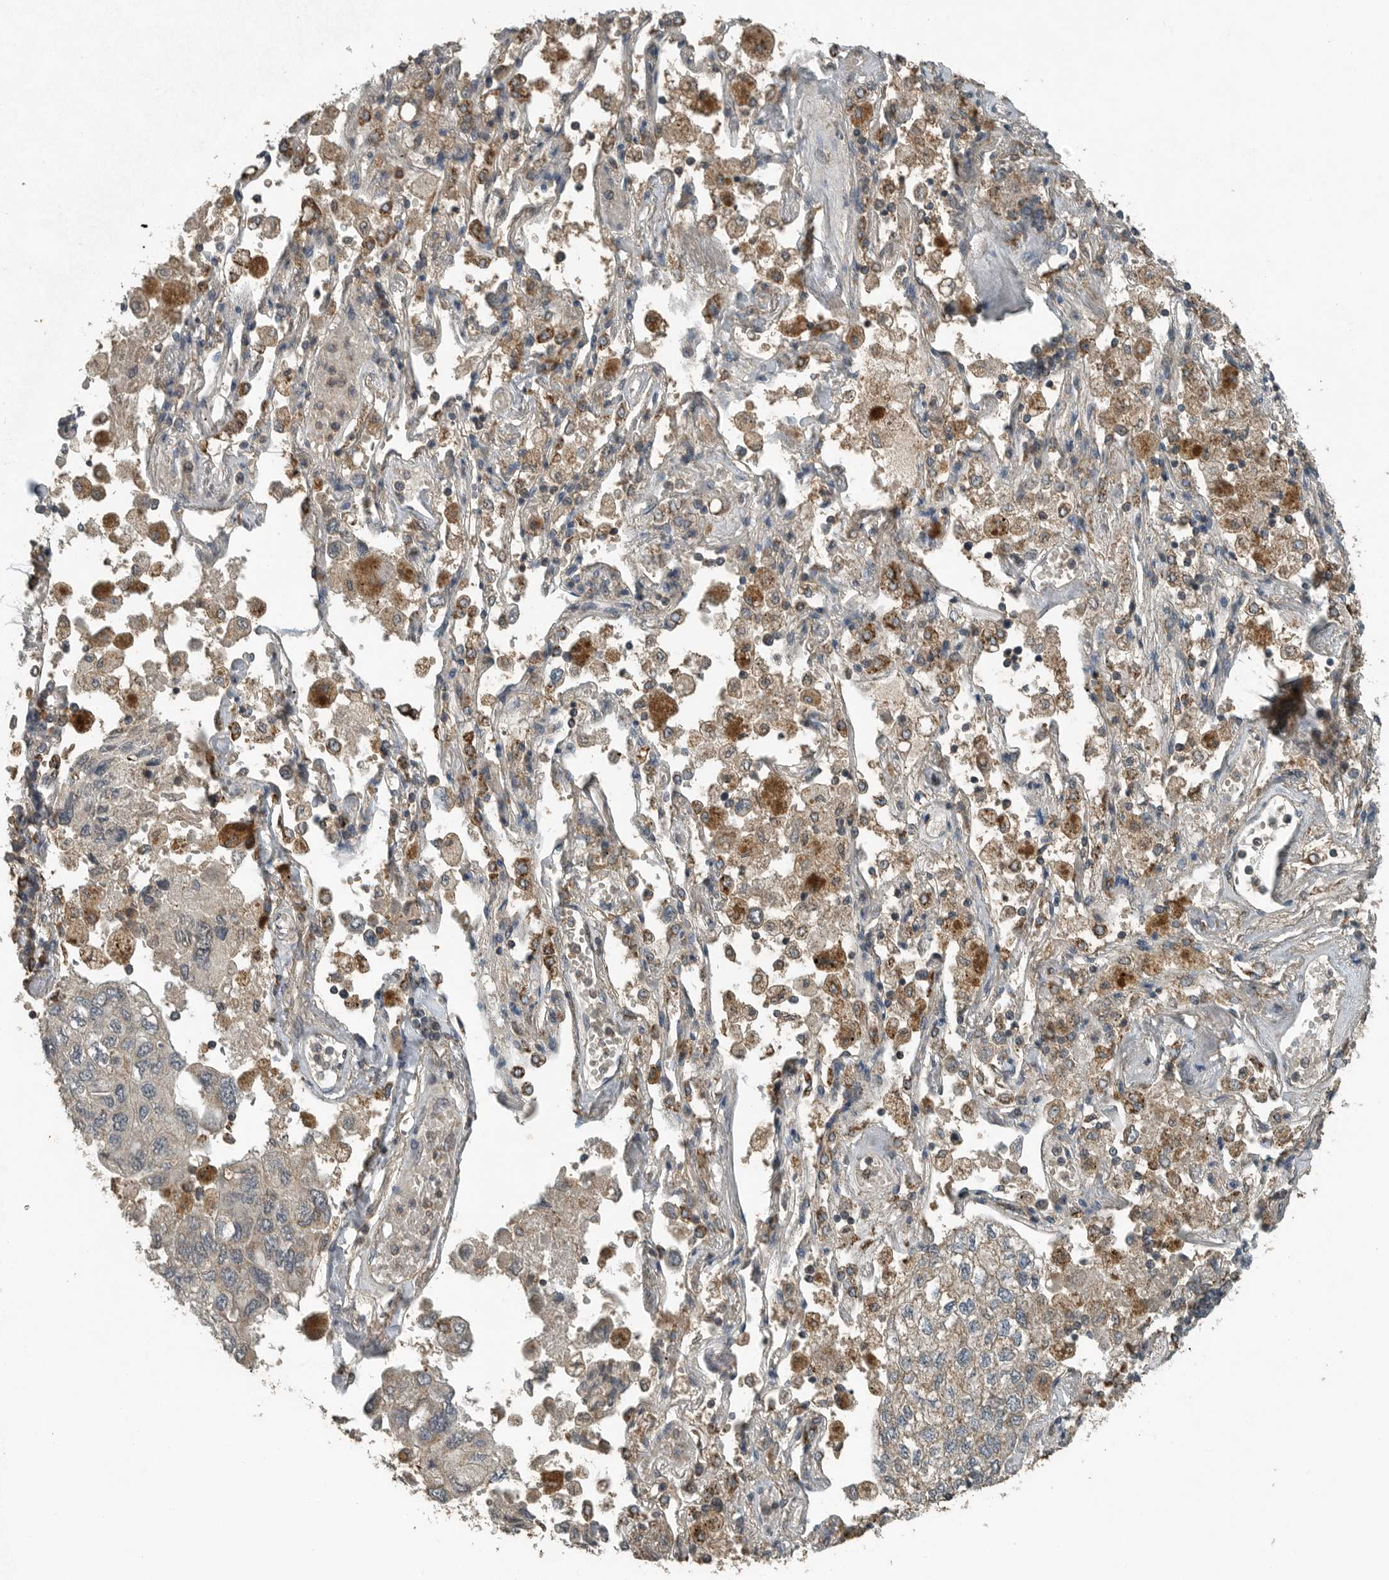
{"staining": {"intensity": "weak", "quantity": "25%-75%", "location": "cytoplasmic/membranous"}, "tissue": "lung cancer", "cell_type": "Tumor cells", "image_type": "cancer", "snomed": [{"axis": "morphology", "description": "Adenocarcinoma, NOS"}, {"axis": "topography", "description": "Lung"}], "caption": "Immunohistochemical staining of human adenocarcinoma (lung) reveals low levels of weak cytoplasmic/membranous protein staining in about 25%-75% of tumor cells. Using DAB (brown) and hematoxylin (blue) stains, captured at high magnification using brightfield microscopy.", "gene": "IL6ST", "patient": {"sex": "male", "age": 63}}